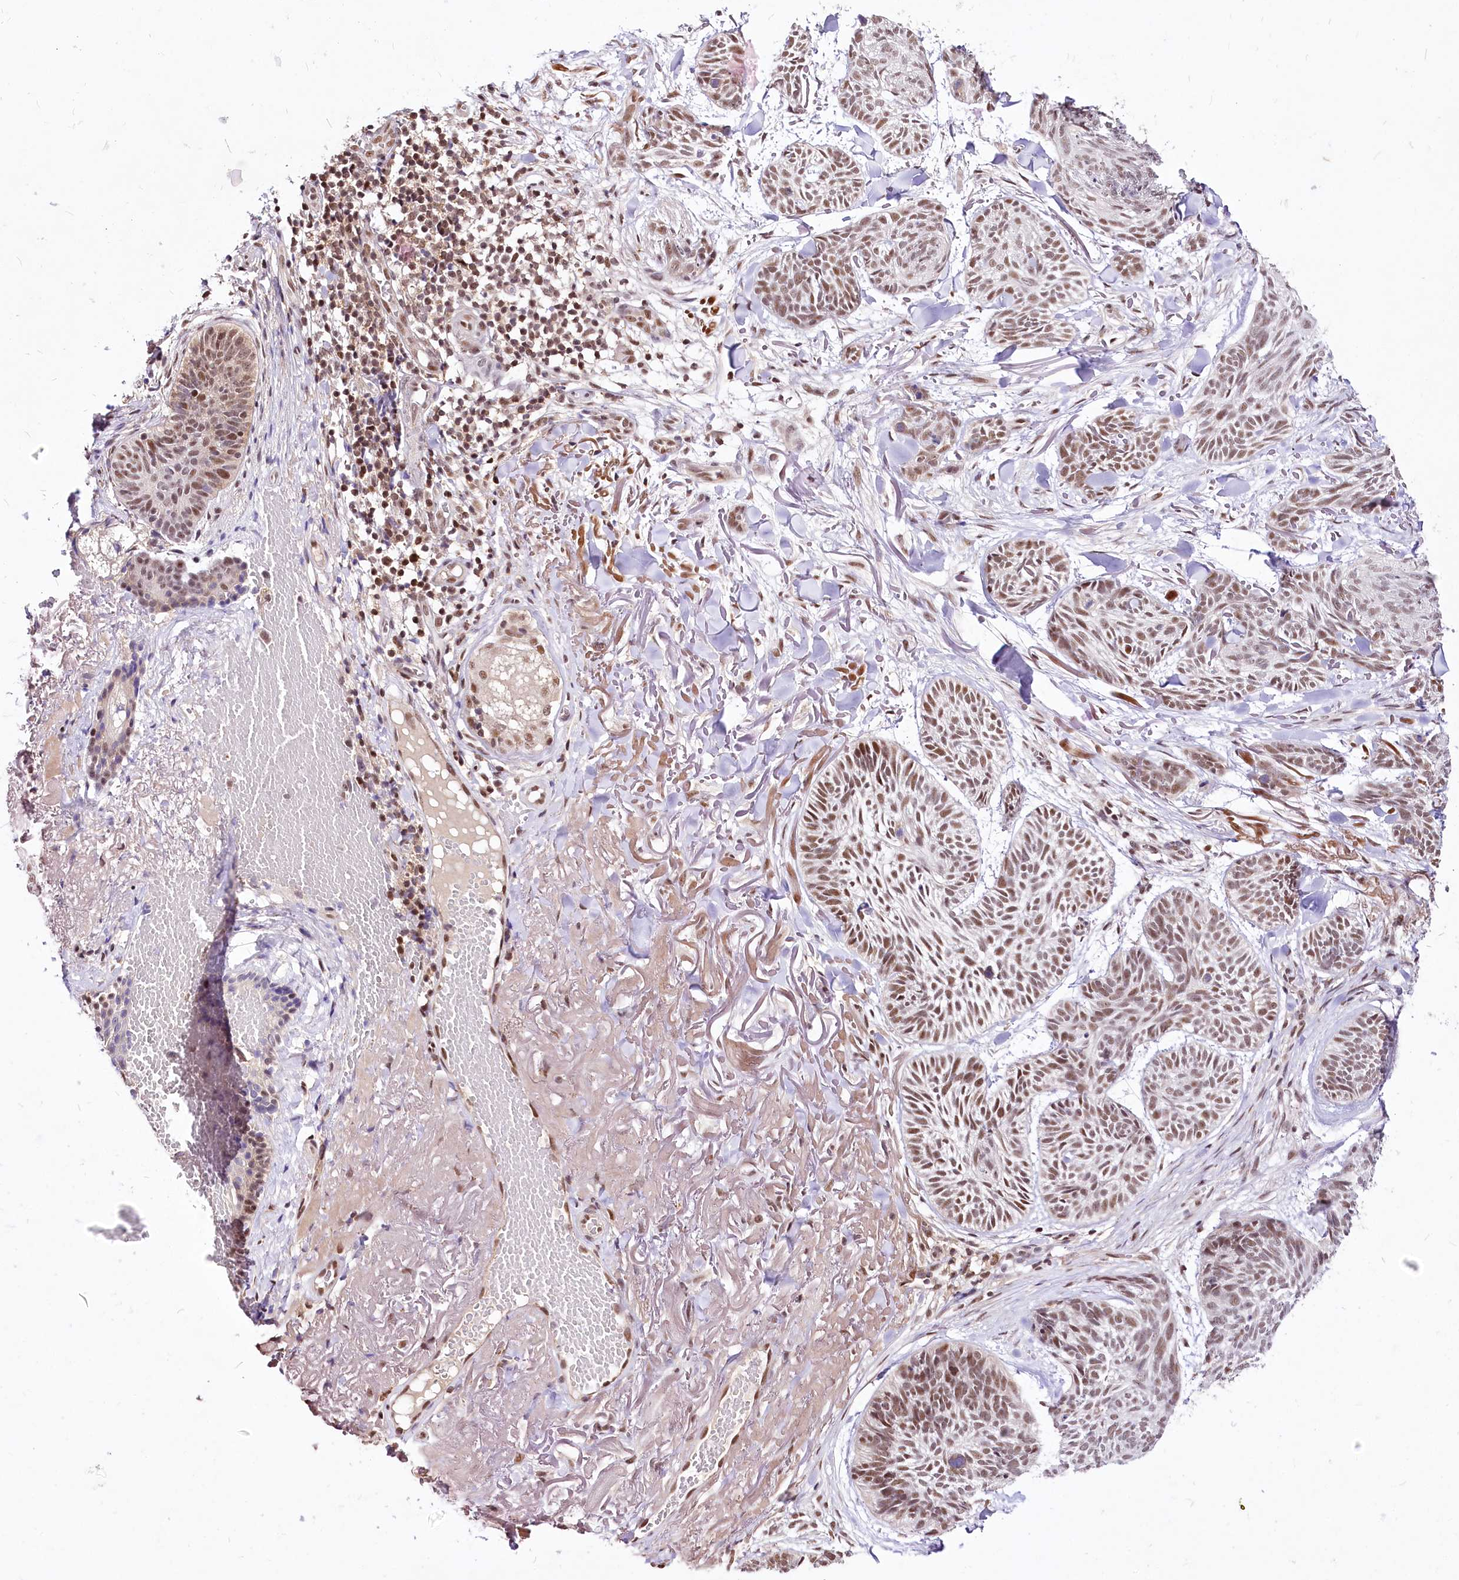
{"staining": {"intensity": "moderate", "quantity": ">75%", "location": "nuclear"}, "tissue": "skin cancer", "cell_type": "Tumor cells", "image_type": "cancer", "snomed": [{"axis": "morphology", "description": "Normal tissue, NOS"}, {"axis": "morphology", "description": "Basal cell carcinoma"}, {"axis": "topography", "description": "Skin"}], "caption": "DAB immunohistochemical staining of human skin basal cell carcinoma demonstrates moderate nuclear protein positivity in about >75% of tumor cells.", "gene": "POLA2", "patient": {"sex": "male", "age": 66}}